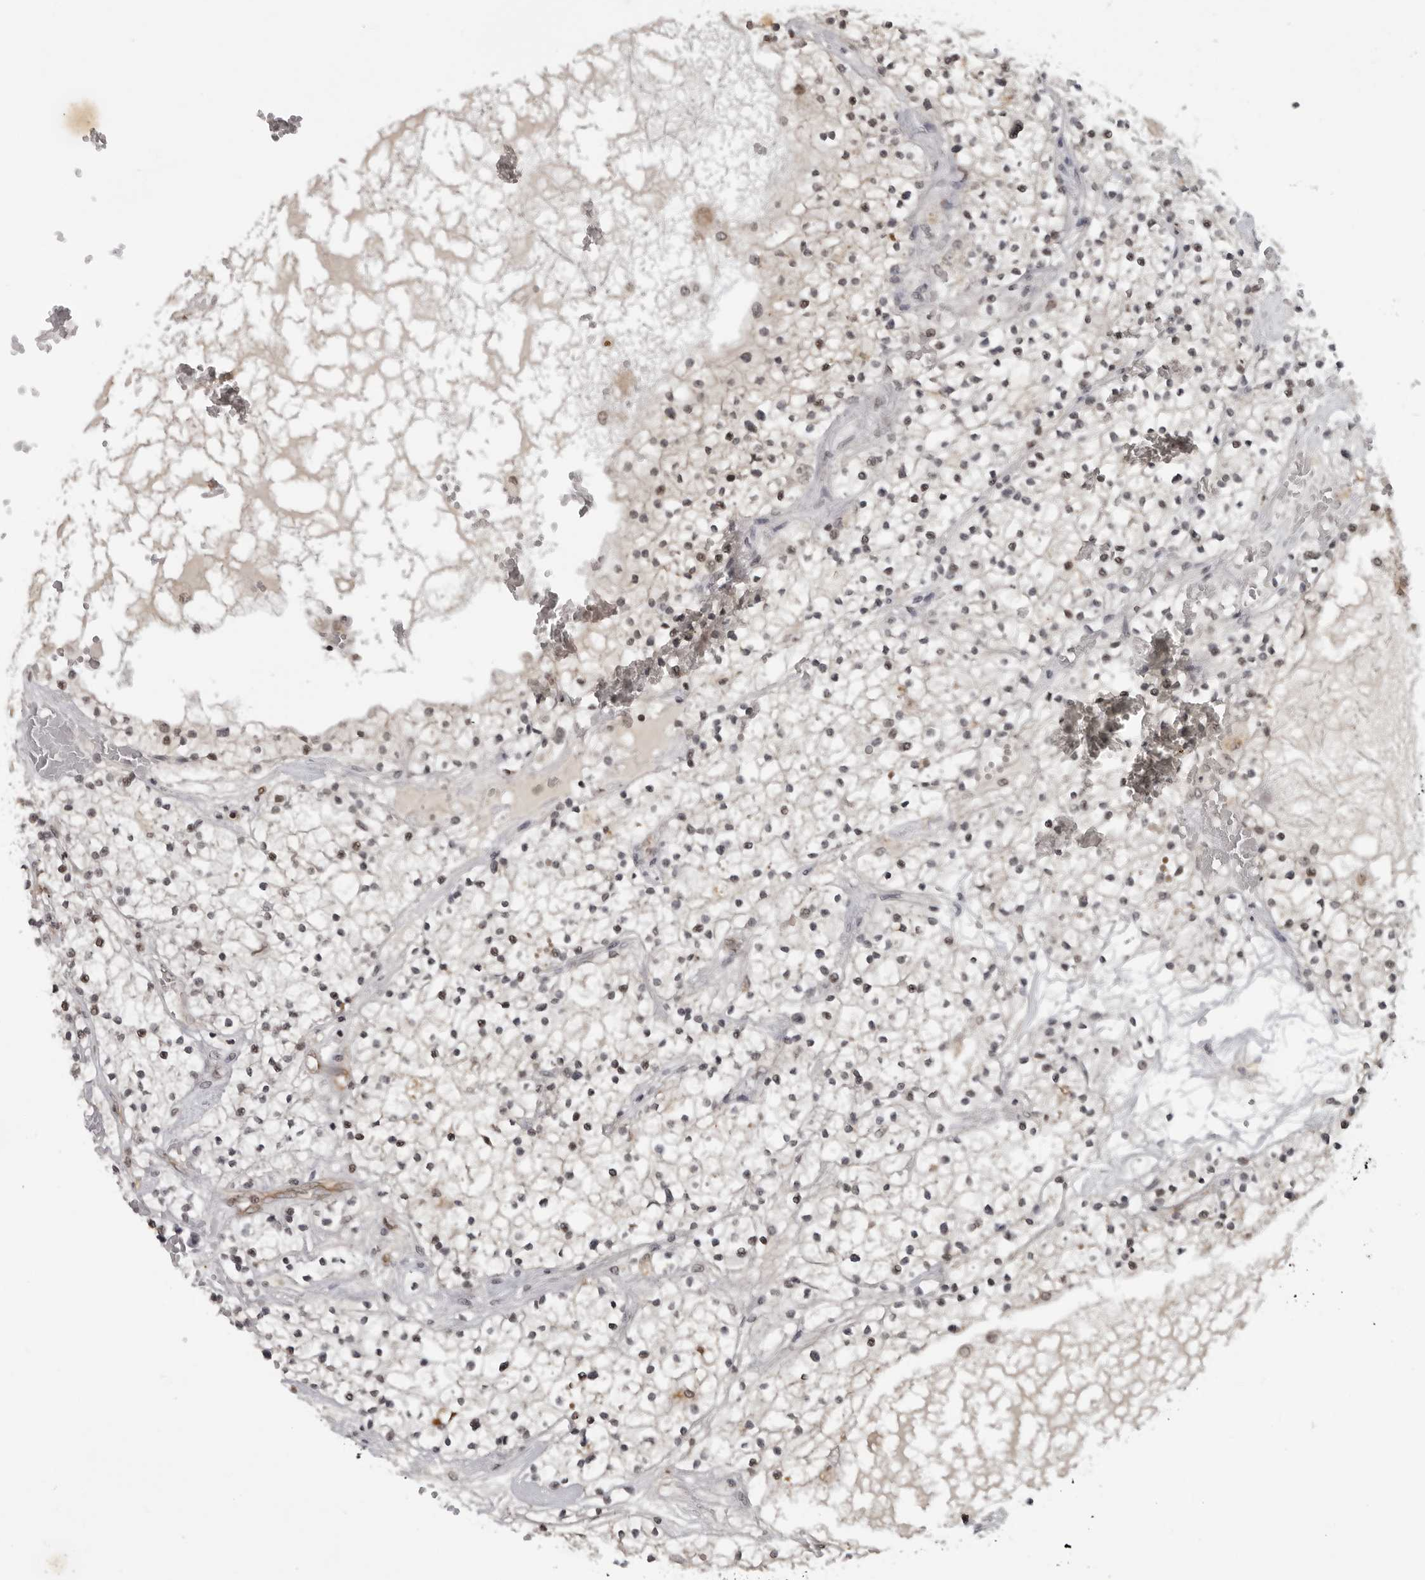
{"staining": {"intensity": "weak", "quantity": ">75%", "location": "nuclear"}, "tissue": "renal cancer", "cell_type": "Tumor cells", "image_type": "cancer", "snomed": [{"axis": "morphology", "description": "Normal tissue, NOS"}, {"axis": "morphology", "description": "Adenocarcinoma, NOS"}, {"axis": "topography", "description": "Kidney"}], "caption": "High-power microscopy captured an immunohistochemistry (IHC) micrograph of renal cancer (adenocarcinoma), revealing weak nuclear expression in about >75% of tumor cells.", "gene": "MAF", "patient": {"sex": "male", "age": 68}}